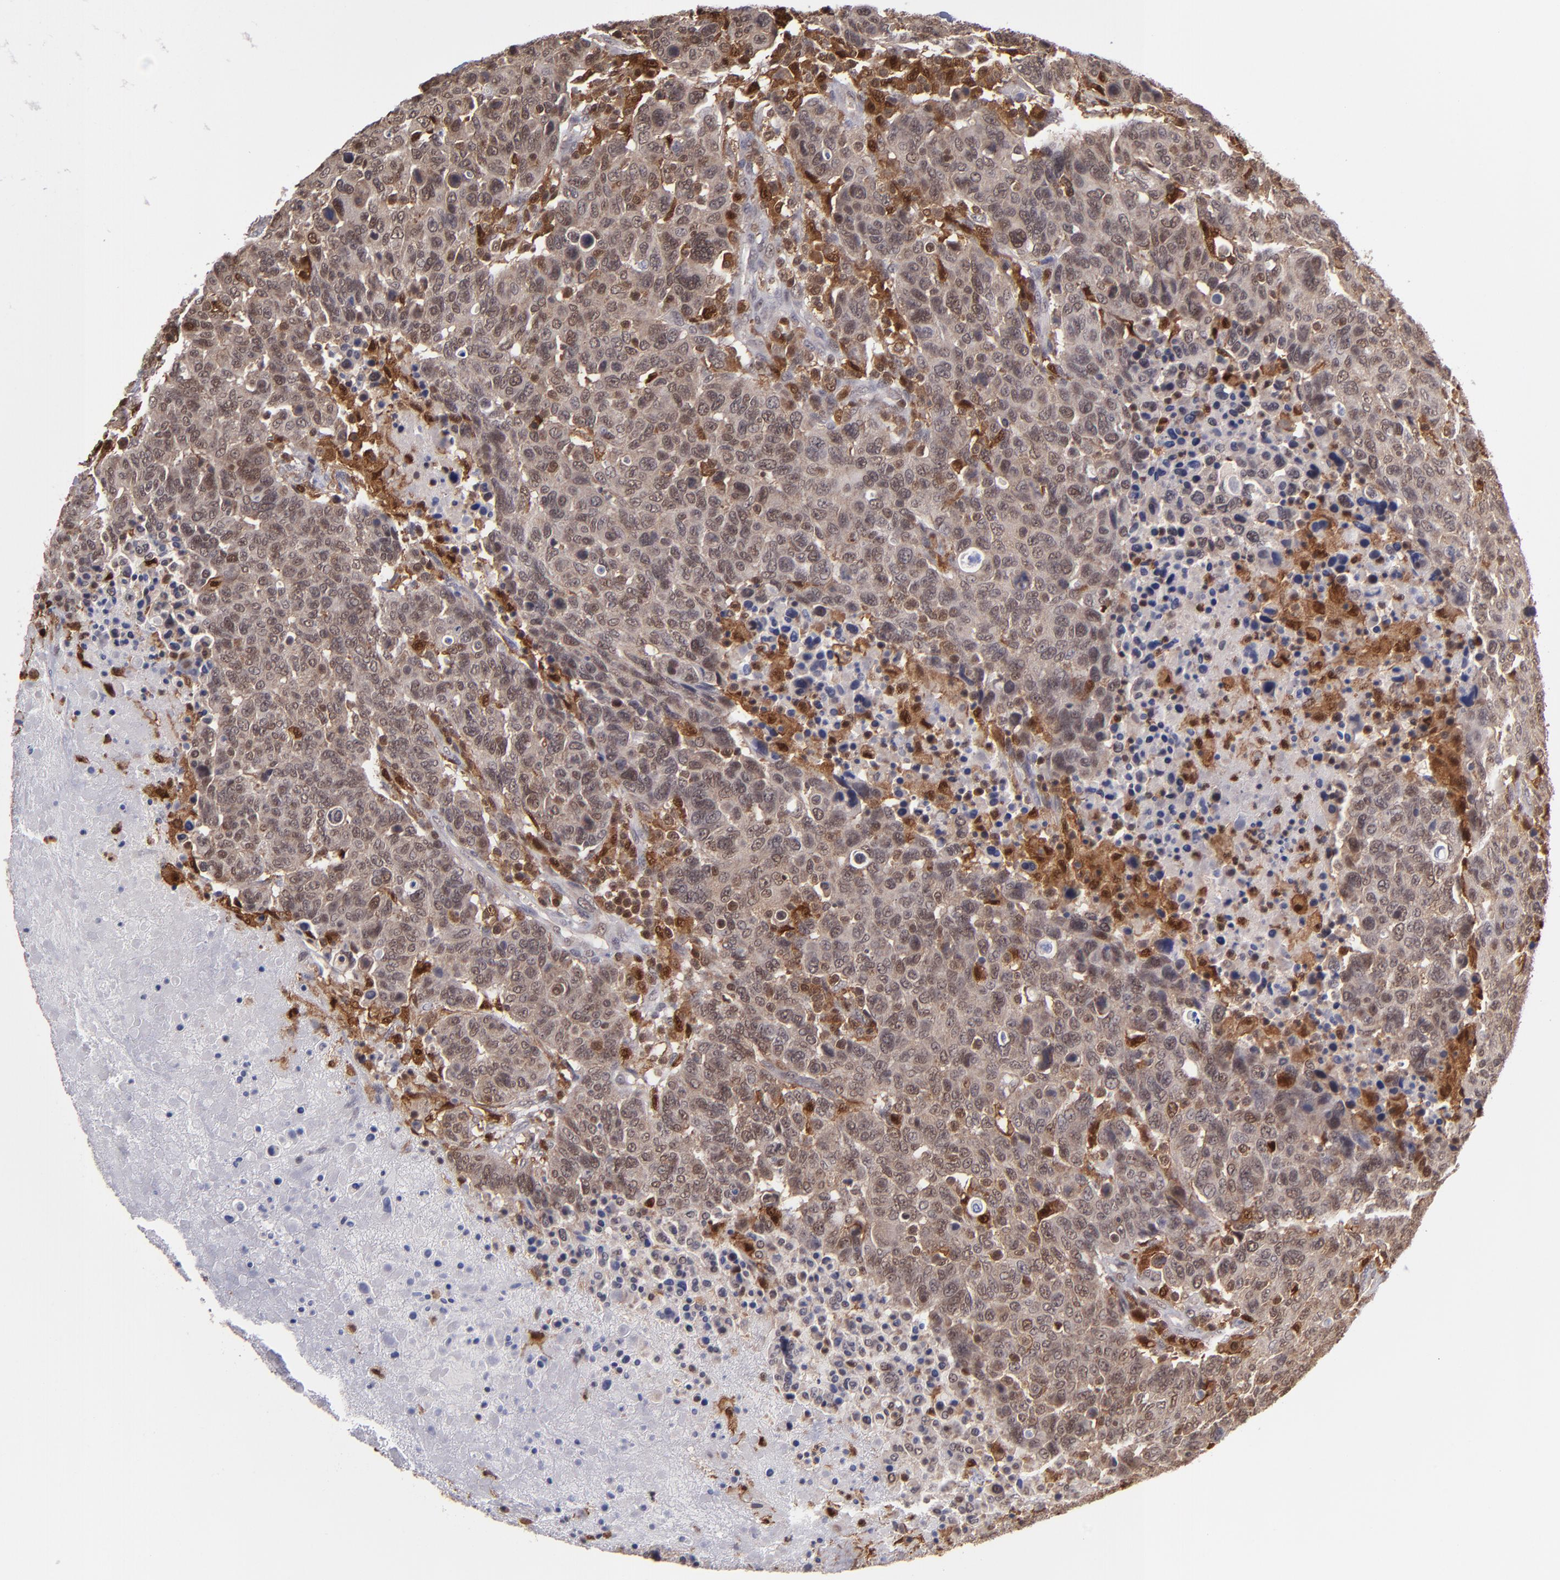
{"staining": {"intensity": "moderate", "quantity": ">75%", "location": "cytoplasmic/membranous,nuclear"}, "tissue": "breast cancer", "cell_type": "Tumor cells", "image_type": "cancer", "snomed": [{"axis": "morphology", "description": "Duct carcinoma"}, {"axis": "topography", "description": "Breast"}], "caption": "Human breast cancer (invasive ductal carcinoma) stained for a protein (brown) shows moderate cytoplasmic/membranous and nuclear positive expression in about >75% of tumor cells.", "gene": "GRB2", "patient": {"sex": "female", "age": 37}}